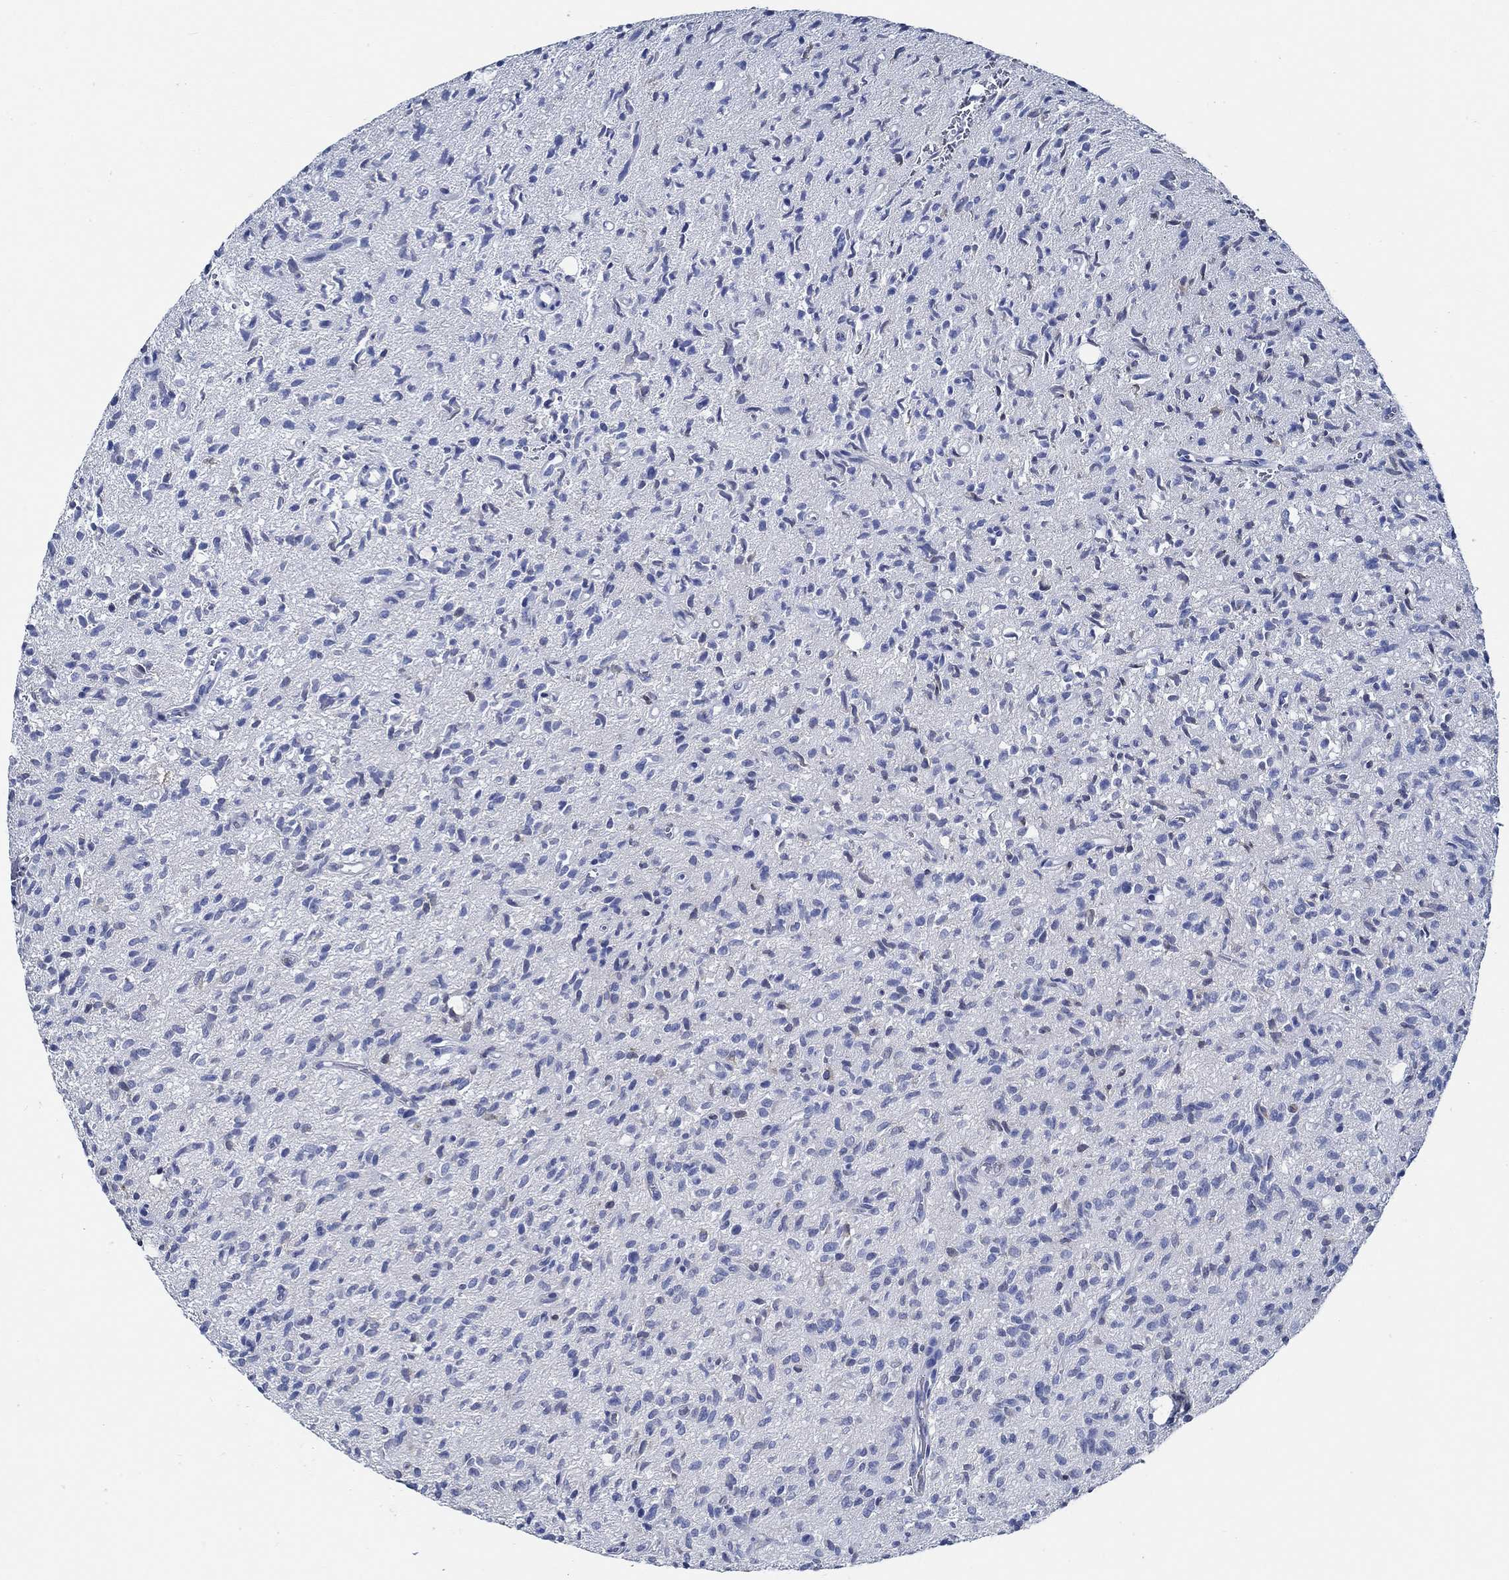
{"staining": {"intensity": "negative", "quantity": "none", "location": "none"}, "tissue": "glioma", "cell_type": "Tumor cells", "image_type": "cancer", "snomed": [{"axis": "morphology", "description": "Glioma, malignant, High grade"}, {"axis": "topography", "description": "Brain"}], "caption": "Immunohistochemistry histopathology image of neoplastic tissue: malignant high-grade glioma stained with DAB exhibits no significant protein staining in tumor cells.", "gene": "HECW2", "patient": {"sex": "male", "age": 64}}